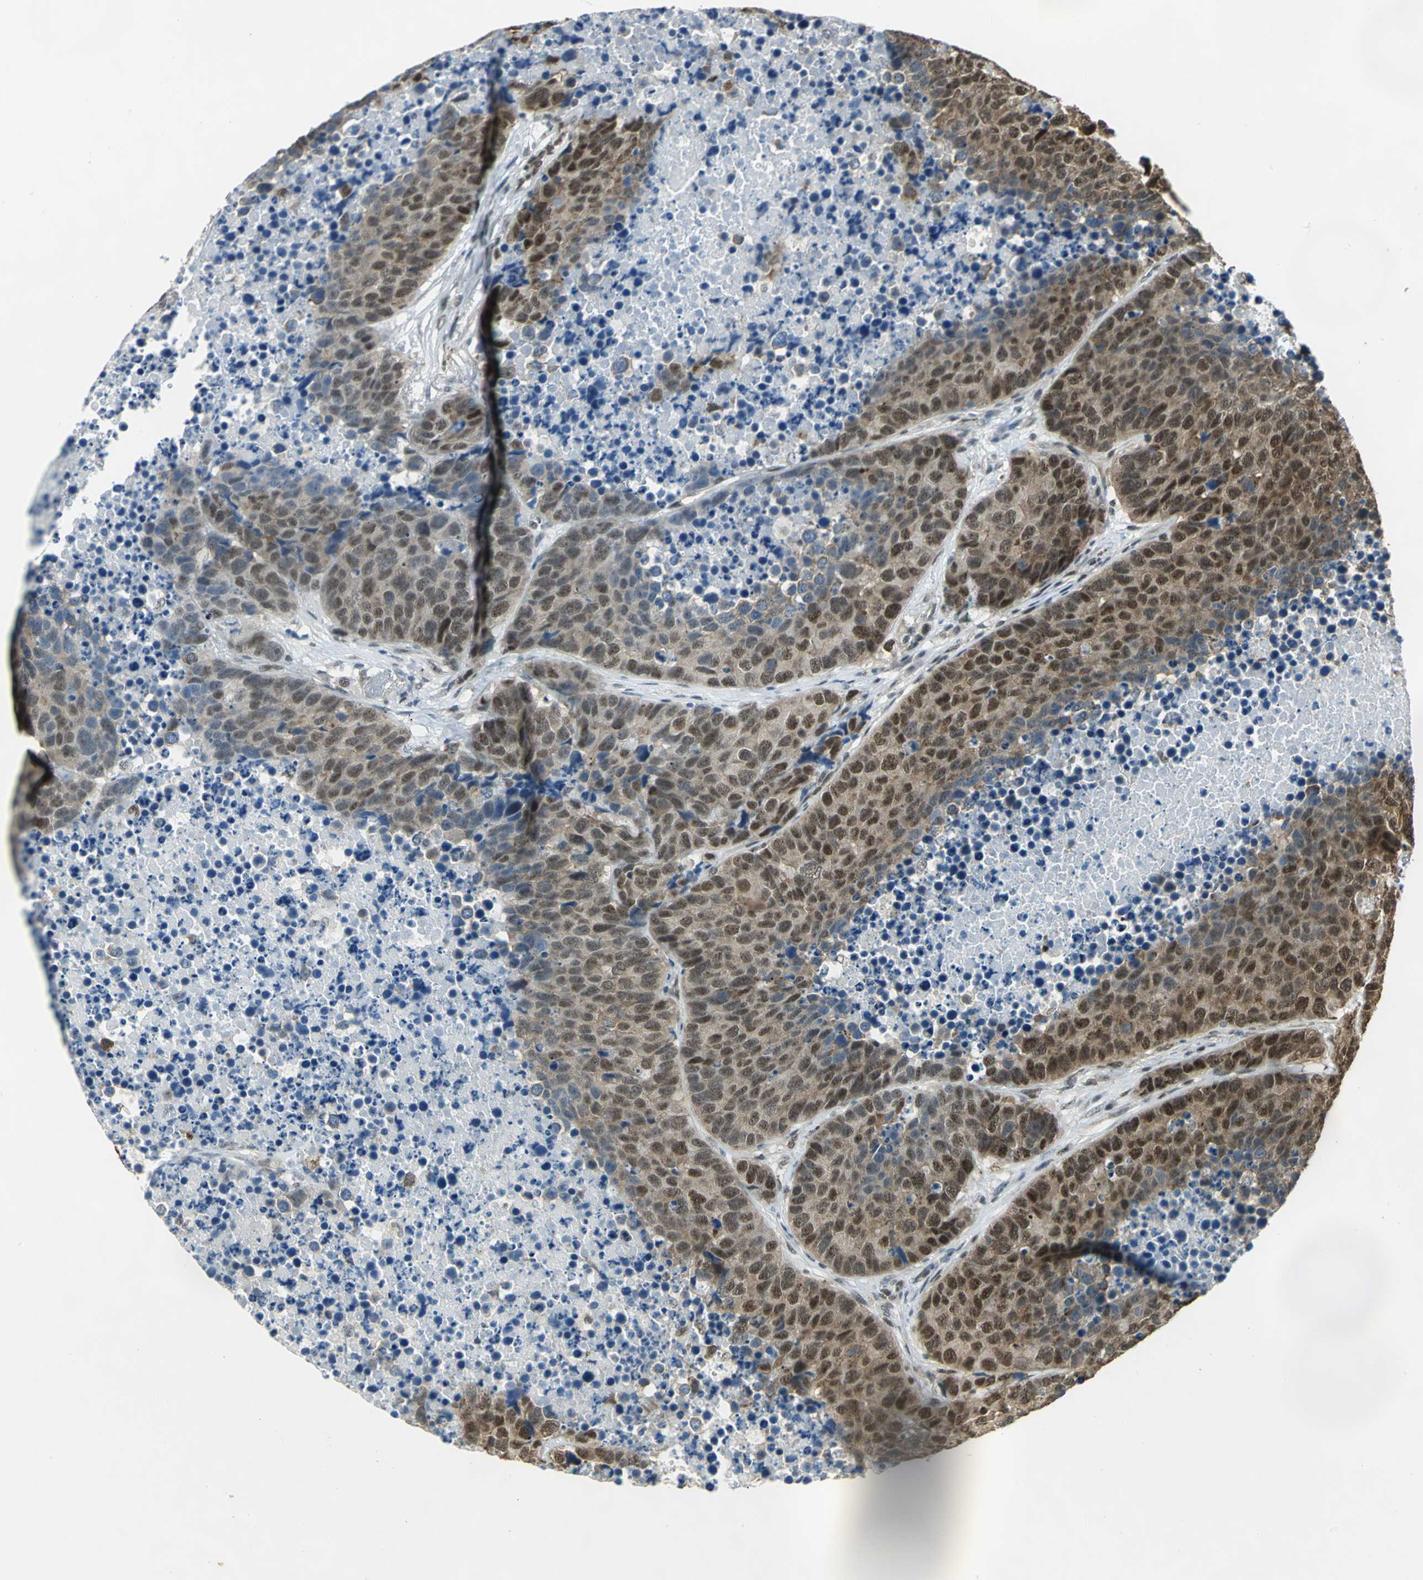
{"staining": {"intensity": "moderate", "quantity": "25%-75%", "location": "cytoplasmic/membranous,nuclear"}, "tissue": "carcinoid", "cell_type": "Tumor cells", "image_type": "cancer", "snomed": [{"axis": "morphology", "description": "Carcinoid, malignant, NOS"}, {"axis": "topography", "description": "Lung"}], "caption": "Protein staining demonstrates moderate cytoplasmic/membranous and nuclear positivity in about 25%-75% of tumor cells in malignant carcinoid.", "gene": "DDX5", "patient": {"sex": "male", "age": 60}}